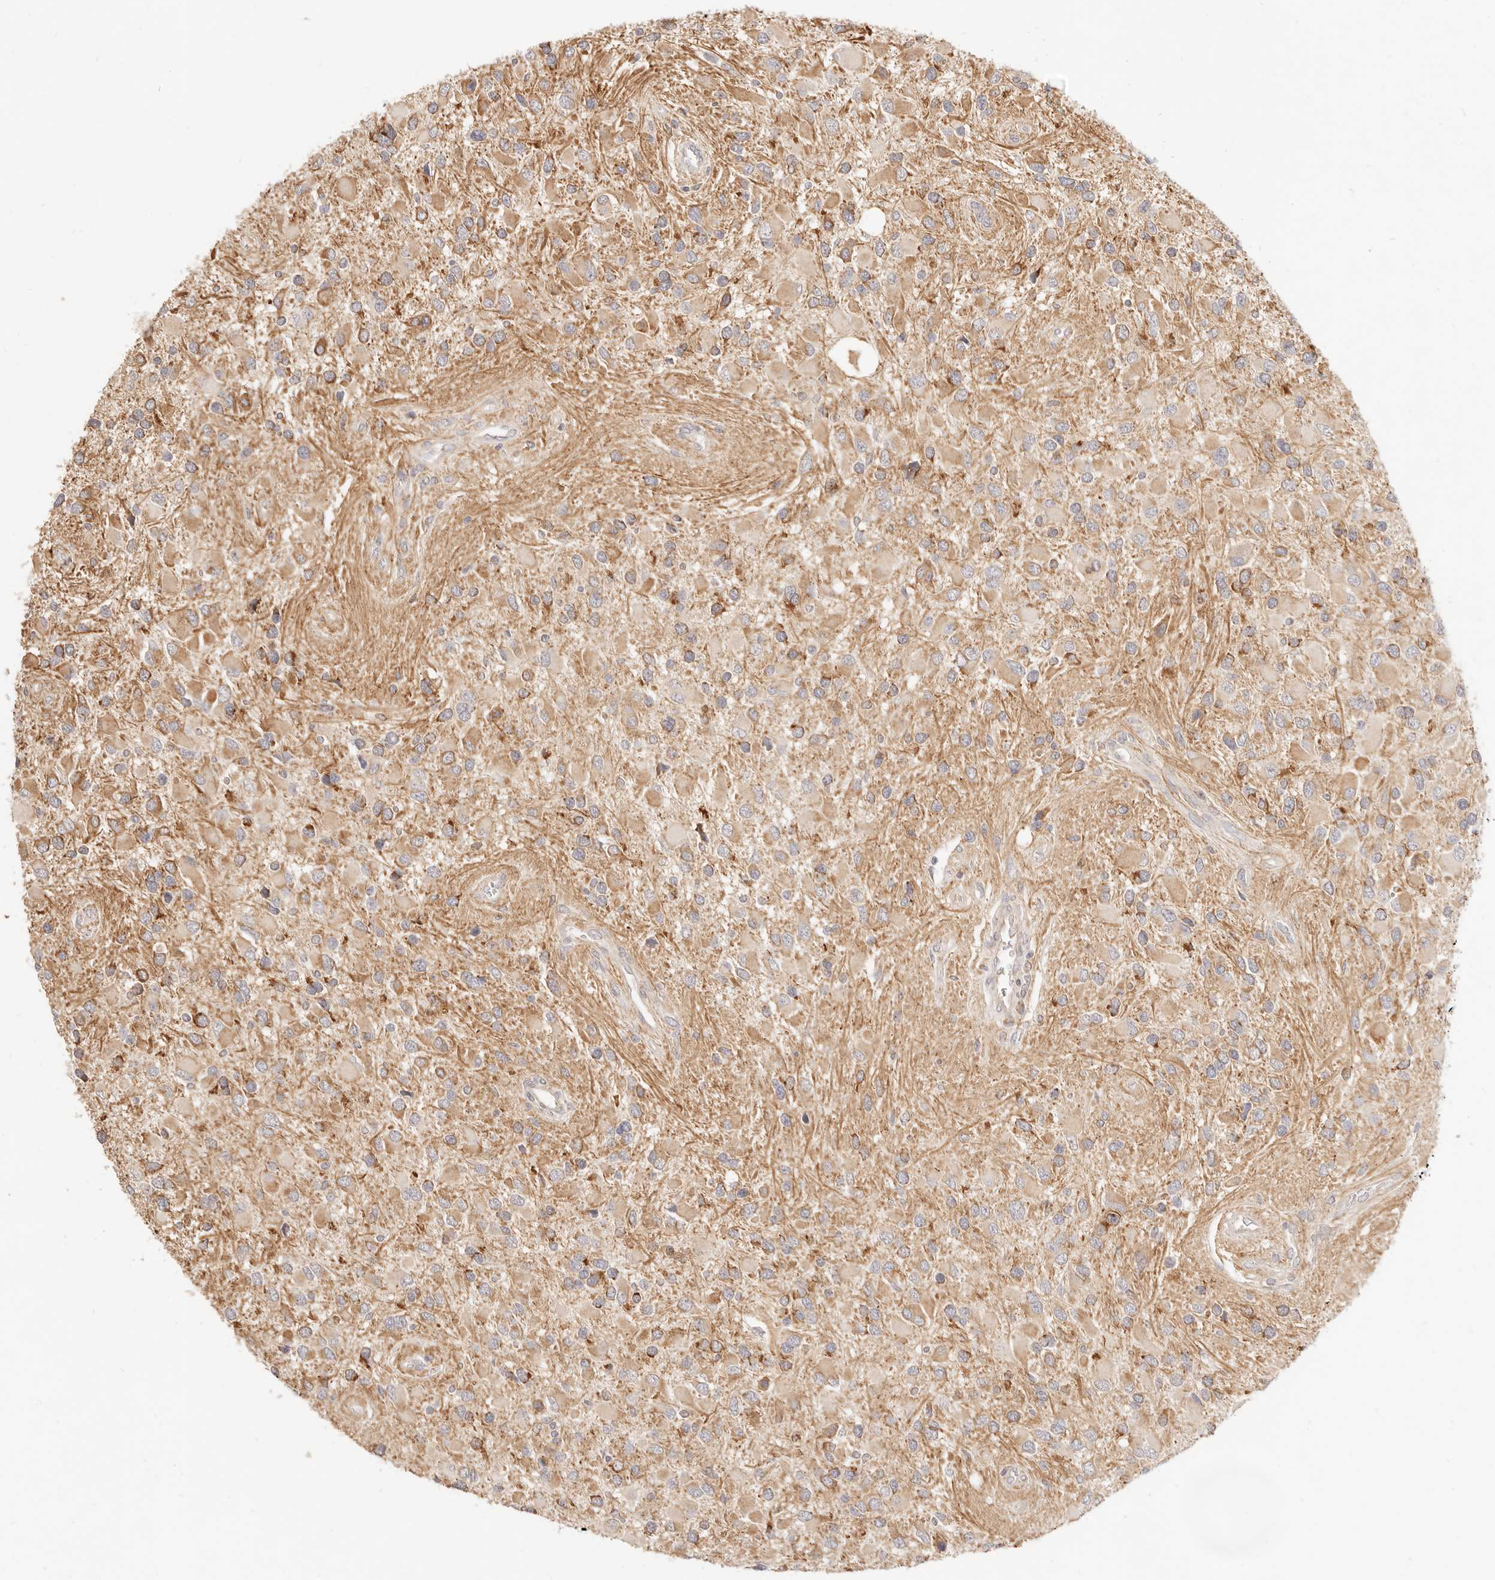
{"staining": {"intensity": "moderate", "quantity": ">75%", "location": "cytoplasmic/membranous"}, "tissue": "glioma", "cell_type": "Tumor cells", "image_type": "cancer", "snomed": [{"axis": "morphology", "description": "Glioma, malignant, High grade"}, {"axis": "topography", "description": "Brain"}], "caption": "A high-resolution image shows immunohistochemistry (IHC) staining of glioma, which displays moderate cytoplasmic/membranous expression in approximately >75% of tumor cells. The staining was performed using DAB, with brown indicating positive protein expression. Nuclei are stained blue with hematoxylin.", "gene": "CPLANE2", "patient": {"sex": "male", "age": 53}}